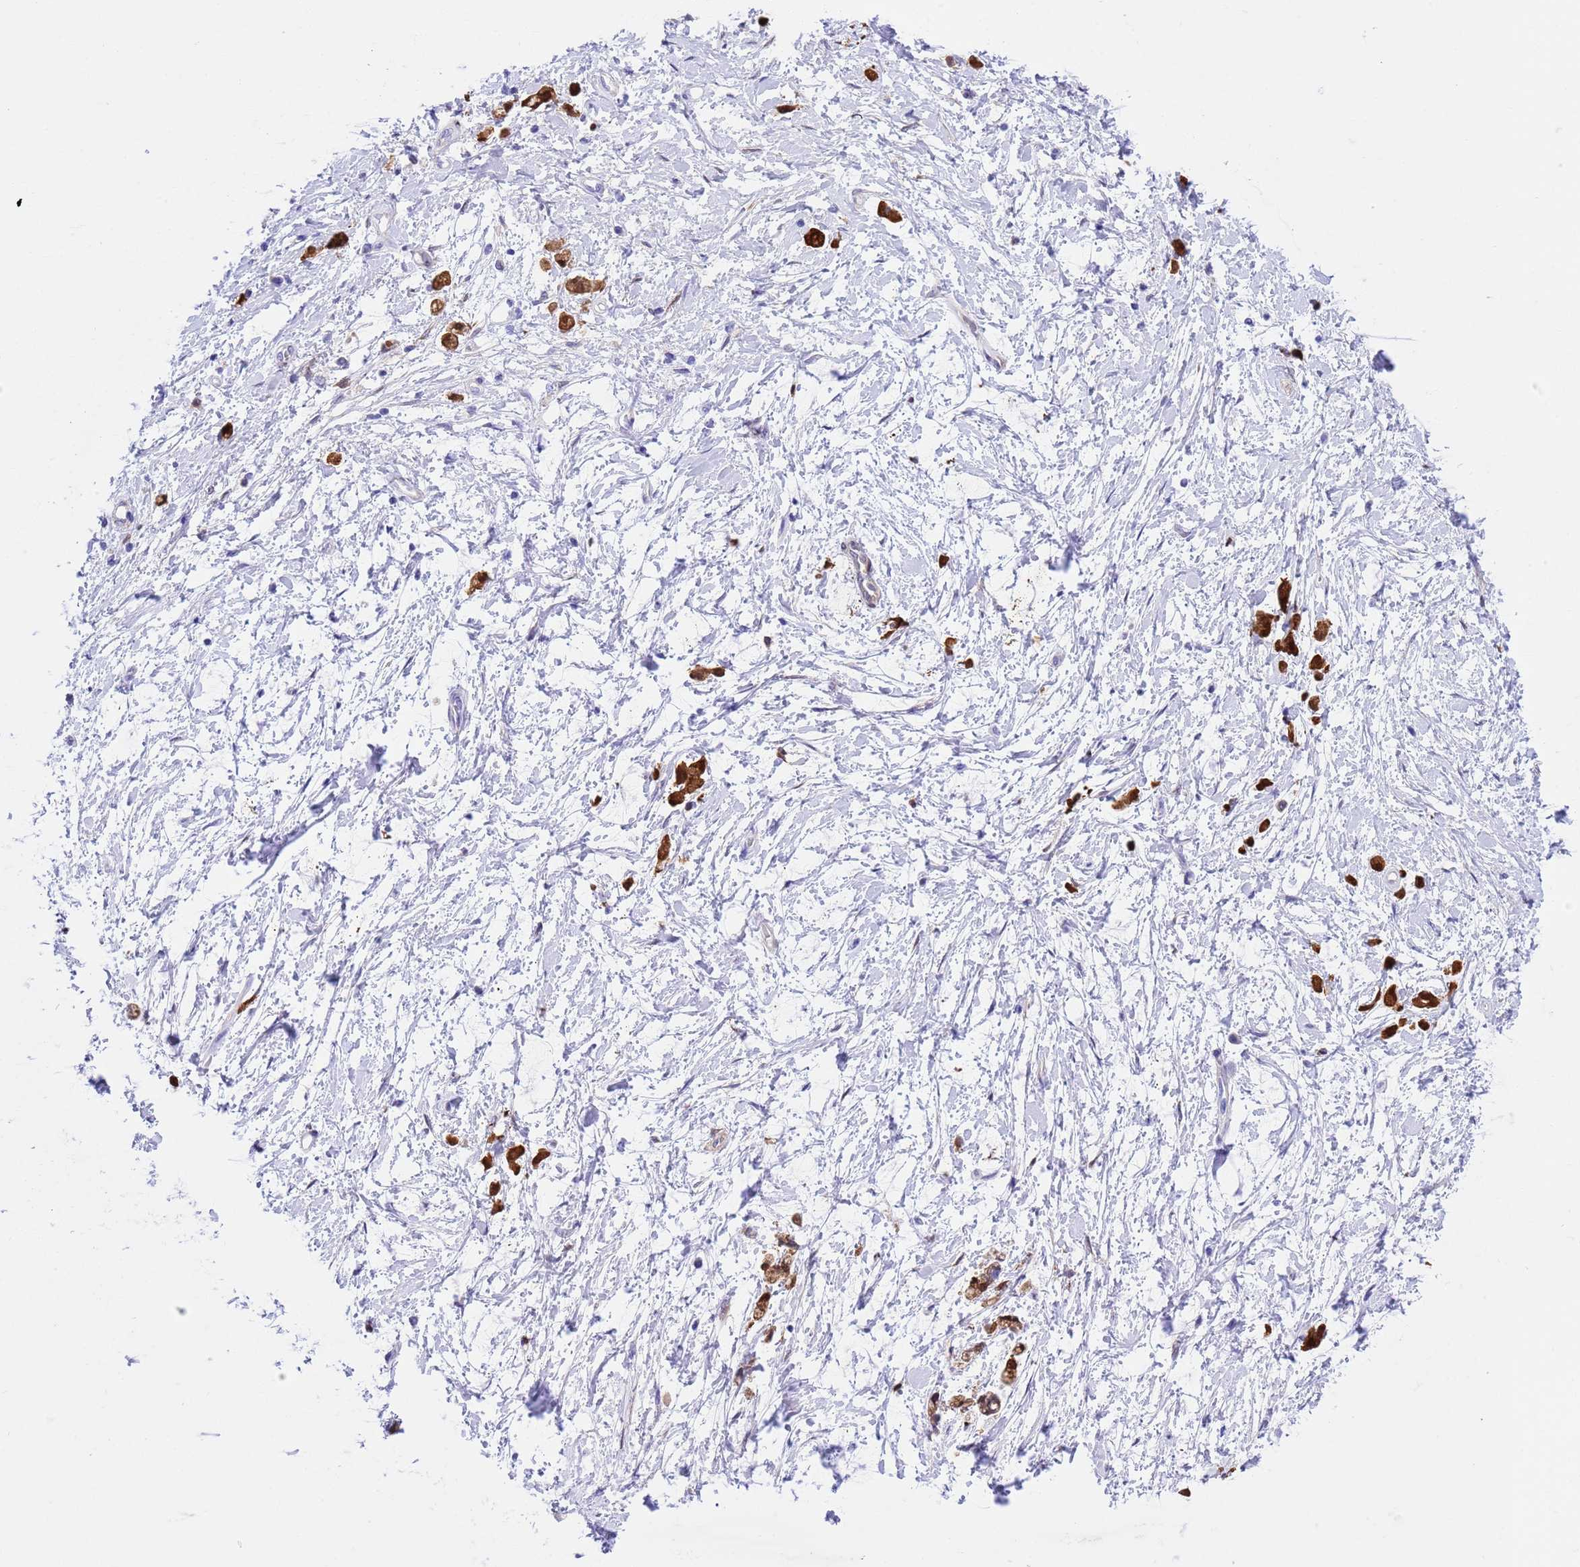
{"staining": {"intensity": "strong", "quantity": ">75%", "location": "cytoplasmic/membranous,nuclear"}, "tissue": "stomach cancer", "cell_type": "Tumor cells", "image_type": "cancer", "snomed": [{"axis": "morphology", "description": "Adenocarcinoma, NOS"}, {"axis": "topography", "description": "Stomach"}], "caption": "Stomach cancer tissue exhibits strong cytoplasmic/membranous and nuclear staining in approximately >75% of tumor cells, visualized by immunohistochemistry. (DAB = brown stain, brightfield microscopy at high magnification).", "gene": "C6orf47", "patient": {"sex": "female", "age": 60}}